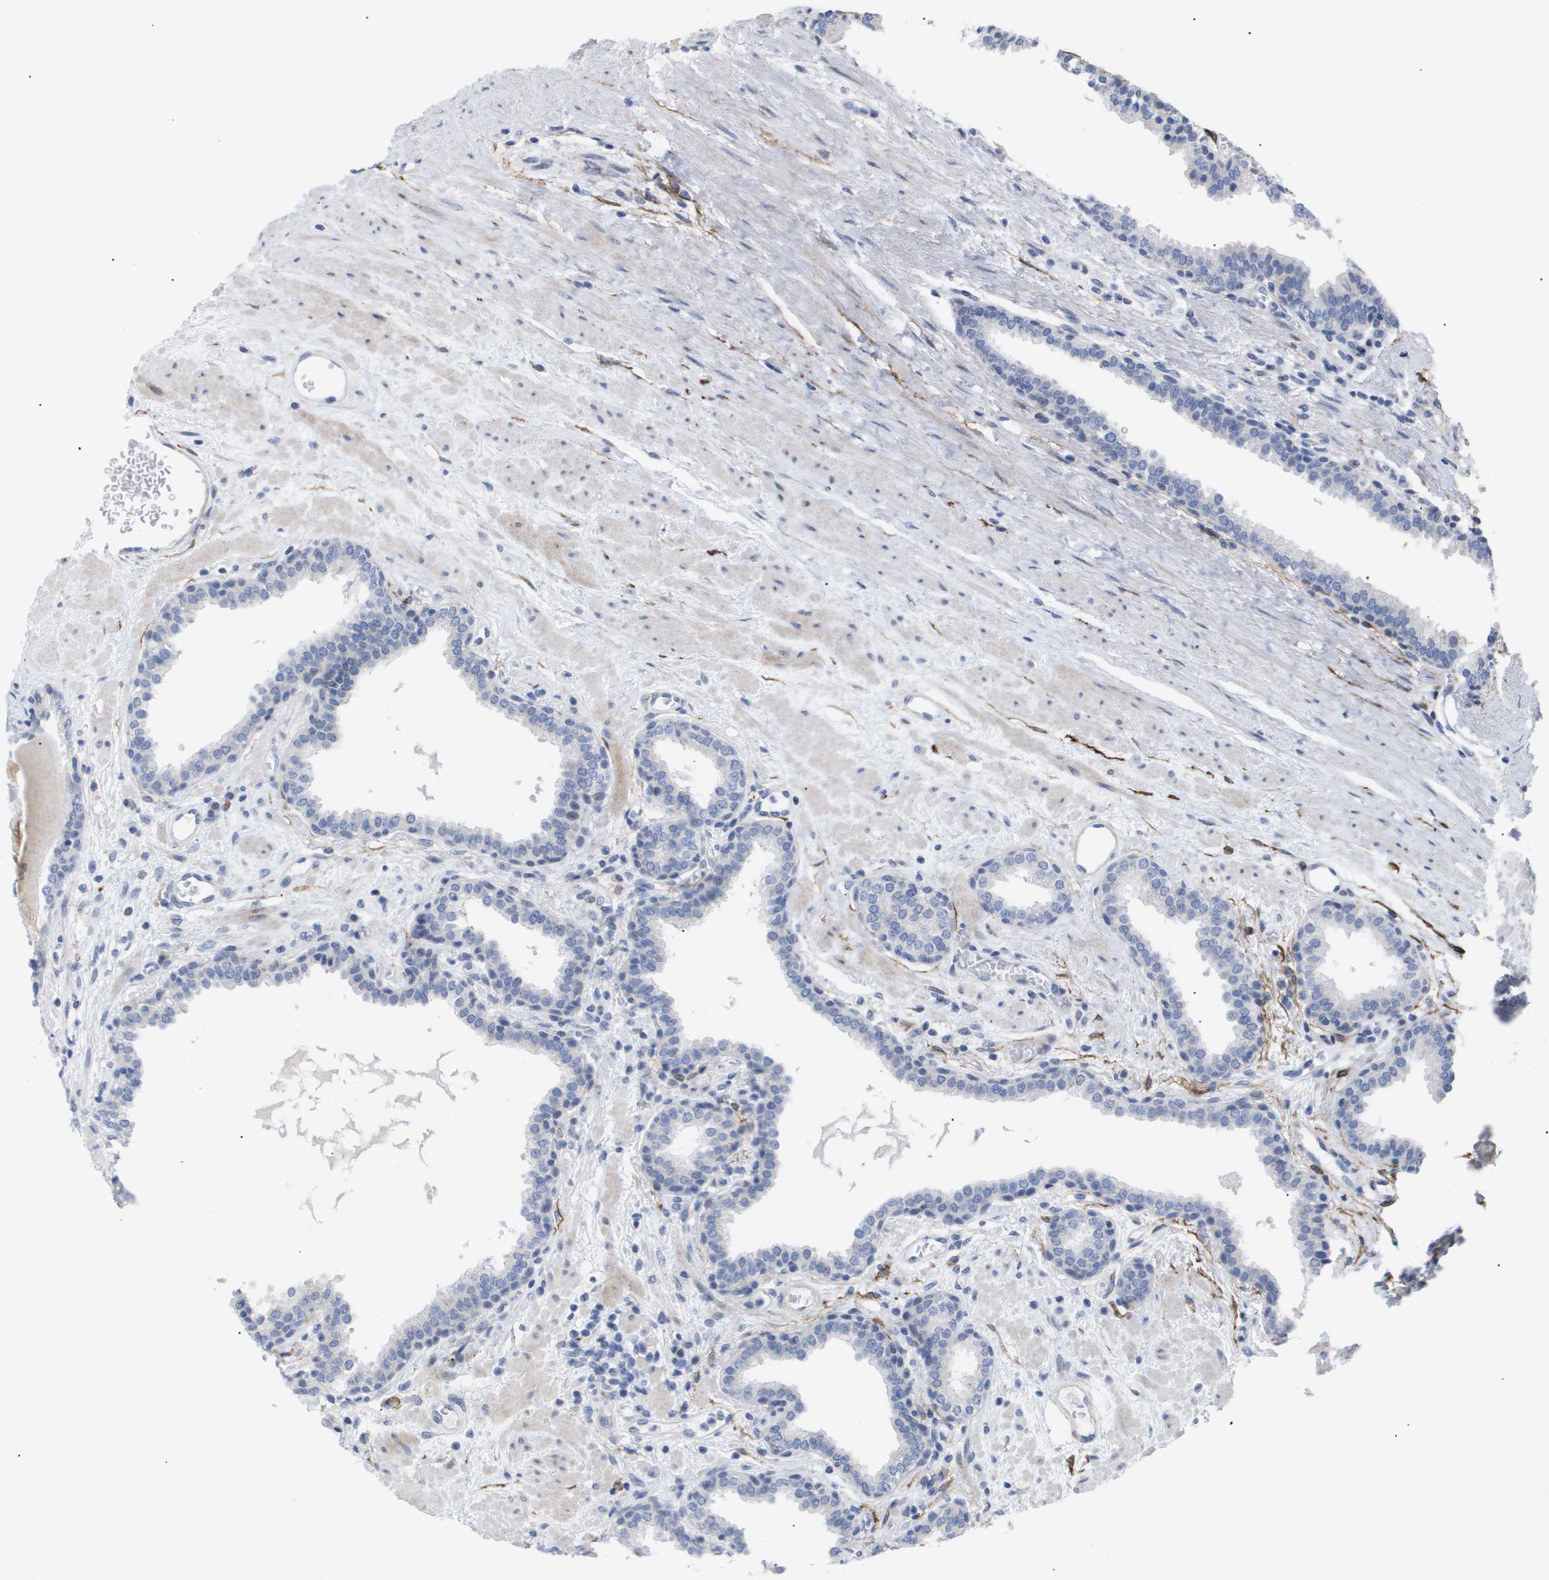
{"staining": {"intensity": "negative", "quantity": "none", "location": "none"}, "tissue": "prostate", "cell_type": "Glandular cells", "image_type": "normal", "snomed": [{"axis": "morphology", "description": "Normal tissue, NOS"}, {"axis": "topography", "description": "Prostate"}], "caption": "A photomicrograph of prostate stained for a protein exhibits no brown staining in glandular cells. (Brightfield microscopy of DAB (3,3'-diaminobenzidine) immunohistochemistry (IHC) at high magnification).", "gene": "CAV3", "patient": {"sex": "male", "age": 51}}